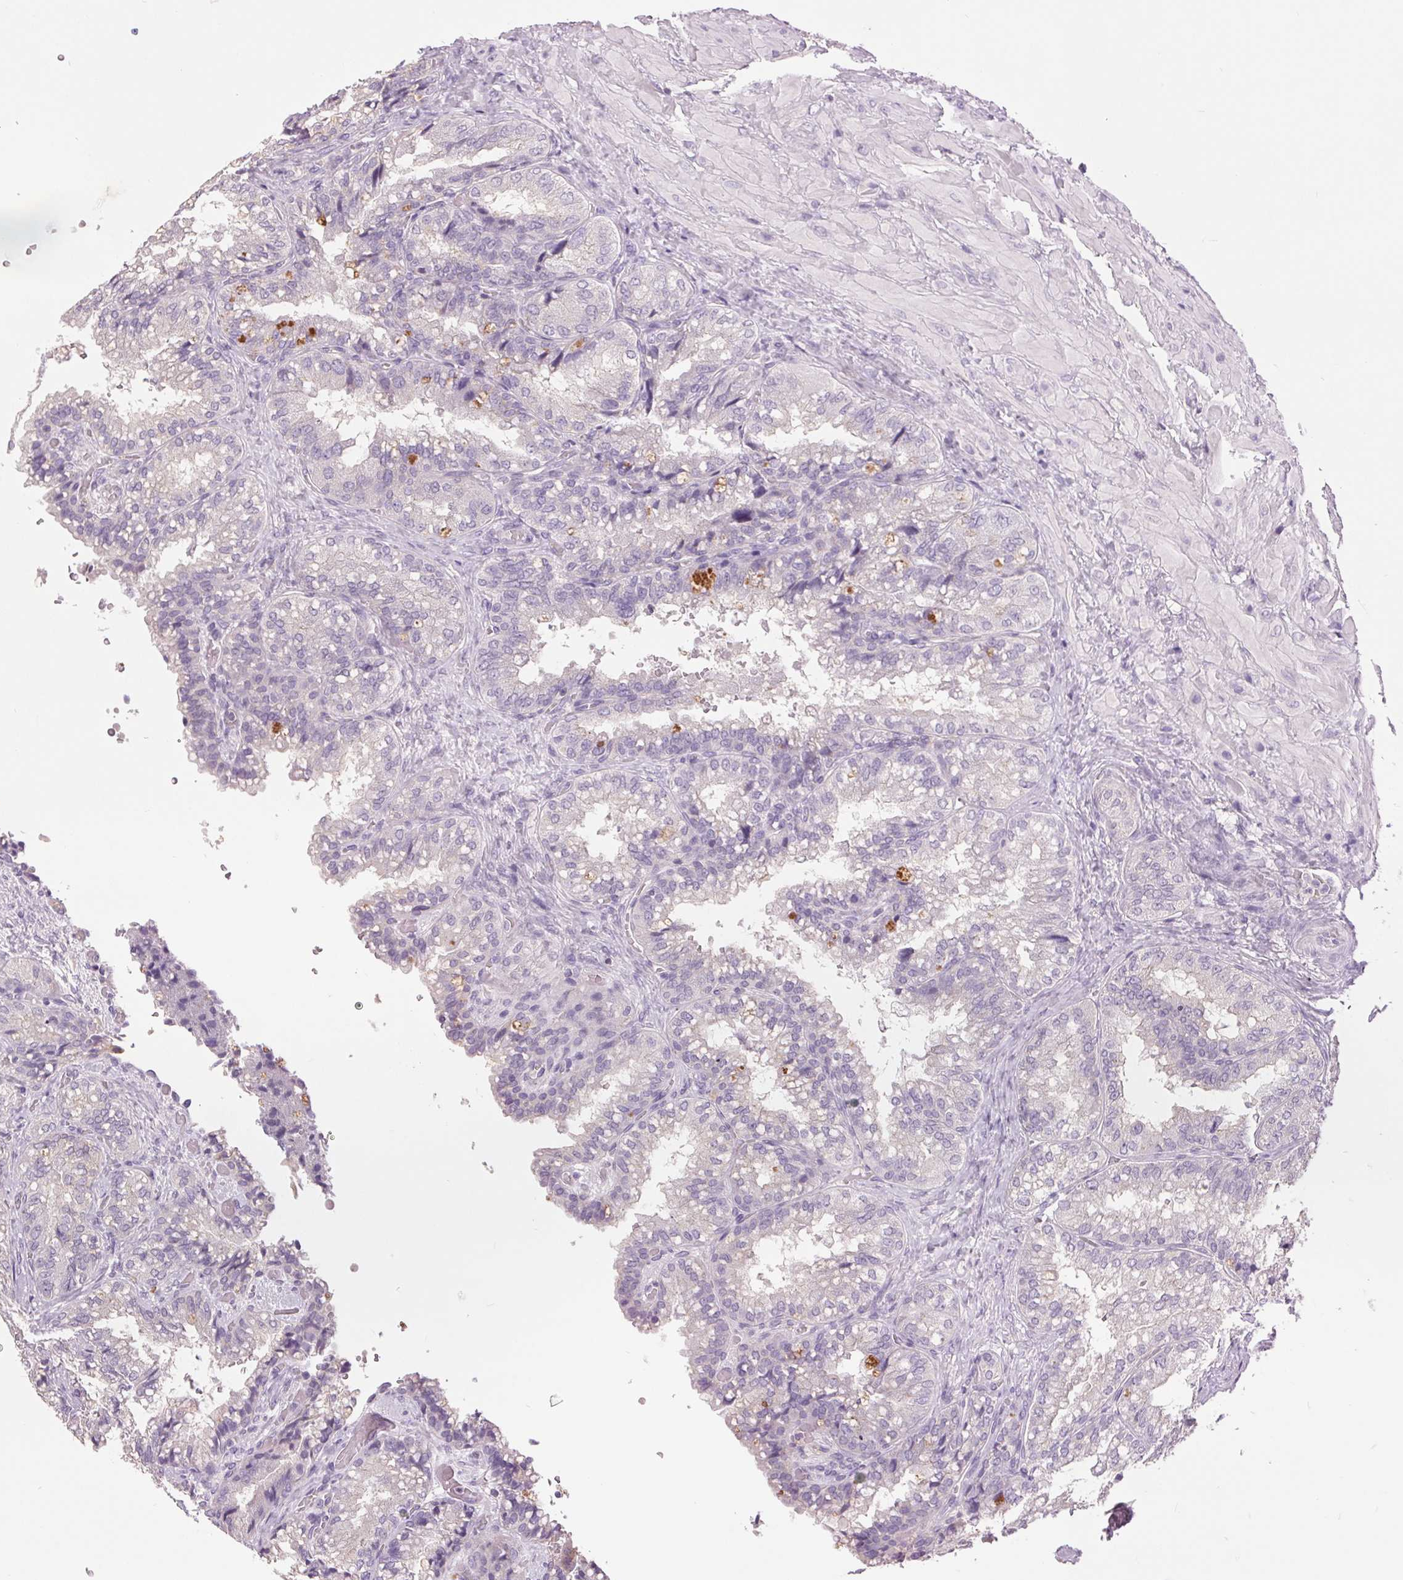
{"staining": {"intensity": "negative", "quantity": "none", "location": "none"}, "tissue": "seminal vesicle", "cell_type": "Glandular cells", "image_type": "normal", "snomed": [{"axis": "morphology", "description": "Normal tissue, NOS"}, {"axis": "topography", "description": "Seminal veicle"}], "caption": "Immunohistochemical staining of unremarkable seminal vesicle exhibits no significant positivity in glandular cells.", "gene": "FXYD4", "patient": {"sex": "male", "age": 57}}